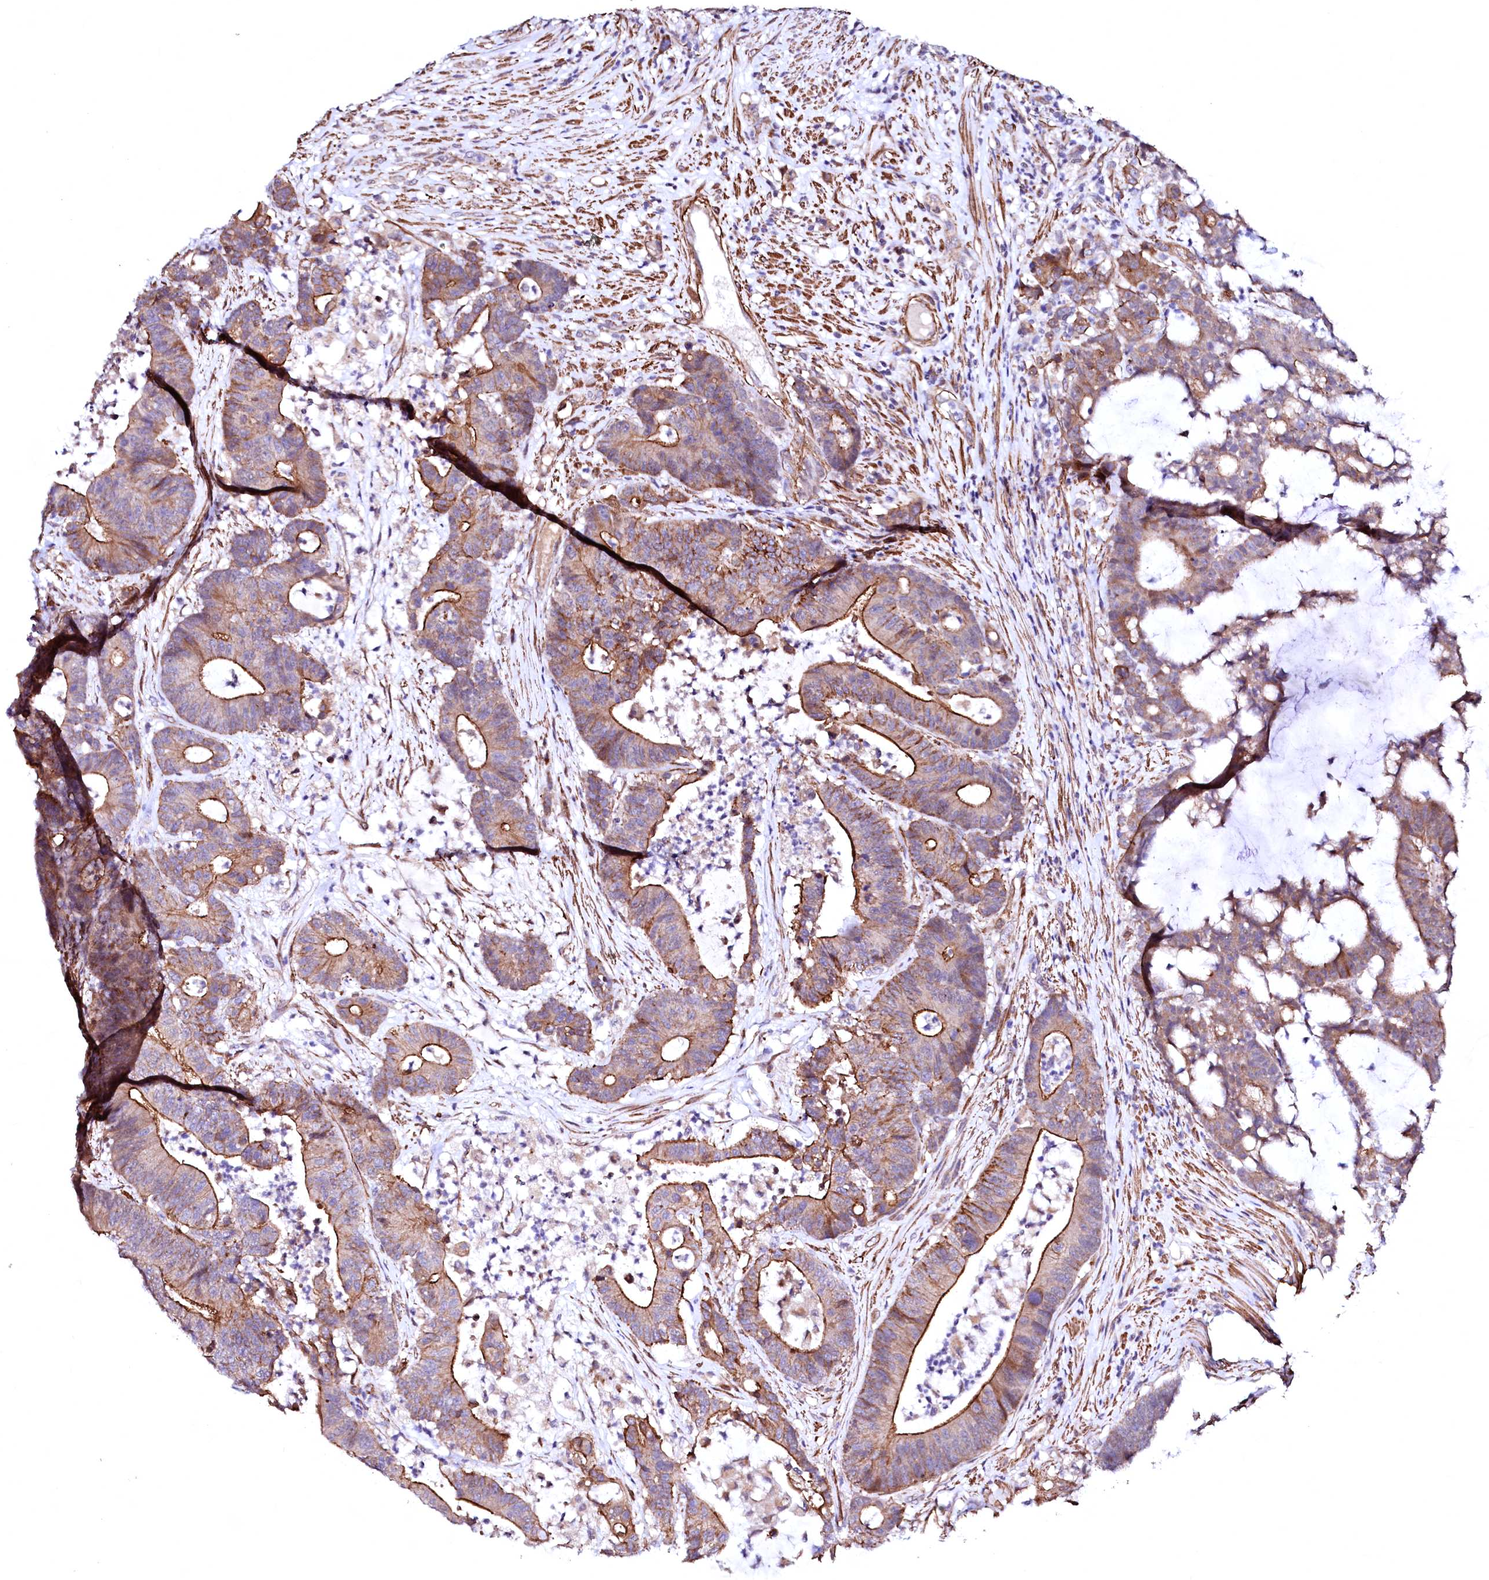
{"staining": {"intensity": "strong", "quantity": "25%-75%", "location": "cytoplasmic/membranous"}, "tissue": "colorectal cancer", "cell_type": "Tumor cells", "image_type": "cancer", "snomed": [{"axis": "morphology", "description": "Adenocarcinoma, NOS"}, {"axis": "topography", "description": "Colon"}], "caption": "Colorectal cancer (adenocarcinoma) was stained to show a protein in brown. There is high levels of strong cytoplasmic/membranous positivity in approximately 25%-75% of tumor cells.", "gene": "GPR176", "patient": {"sex": "female", "age": 84}}